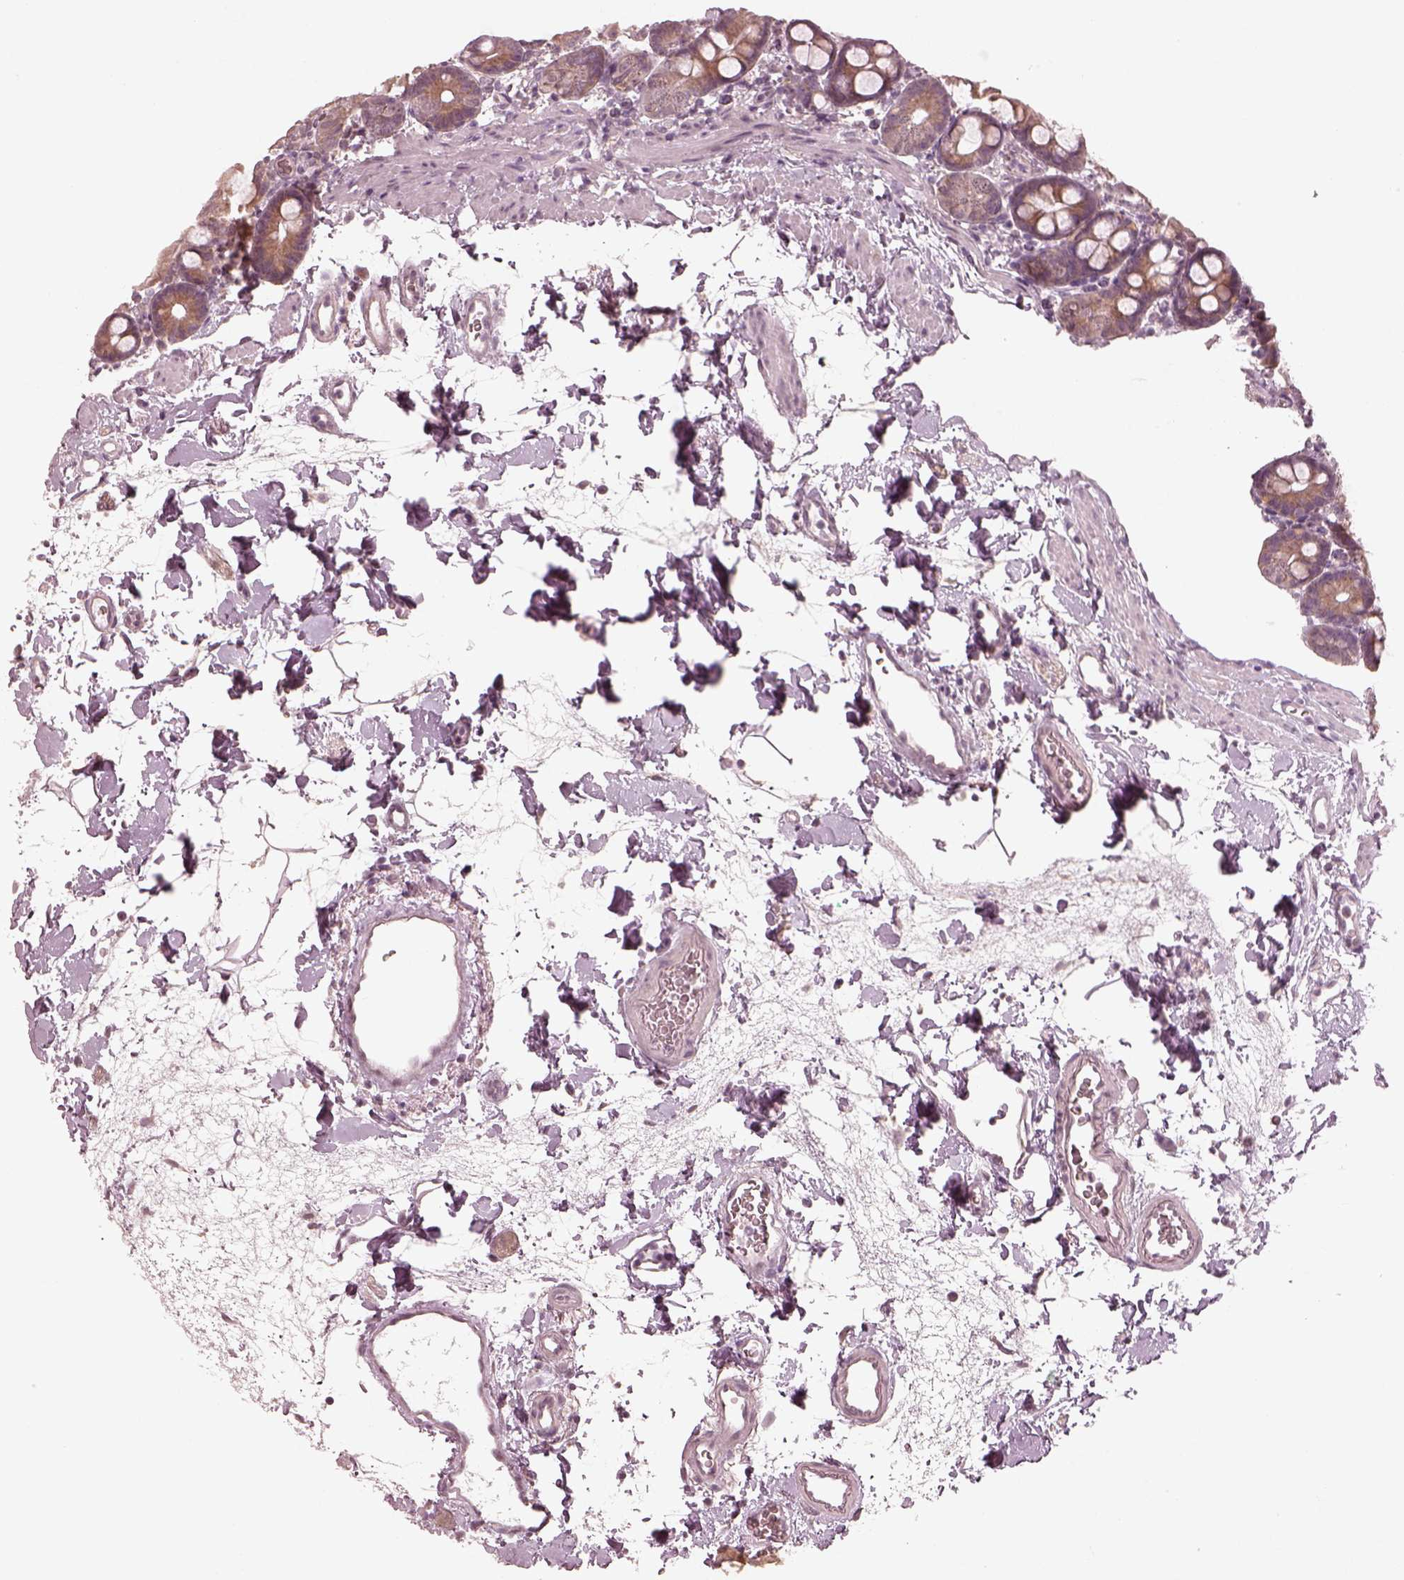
{"staining": {"intensity": "weak", "quantity": ">75%", "location": "cytoplasmic/membranous"}, "tissue": "duodenum", "cell_type": "Glandular cells", "image_type": "normal", "snomed": [{"axis": "morphology", "description": "Normal tissue, NOS"}, {"axis": "topography", "description": "Duodenum"}], "caption": "Normal duodenum exhibits weak cytoplasmic/membranous positivity in approximately >75% of glandular cells, visualized by immunohistochemistry.", "gene": "IQCB1", "patient": {"sex": "male", "age": 59}}